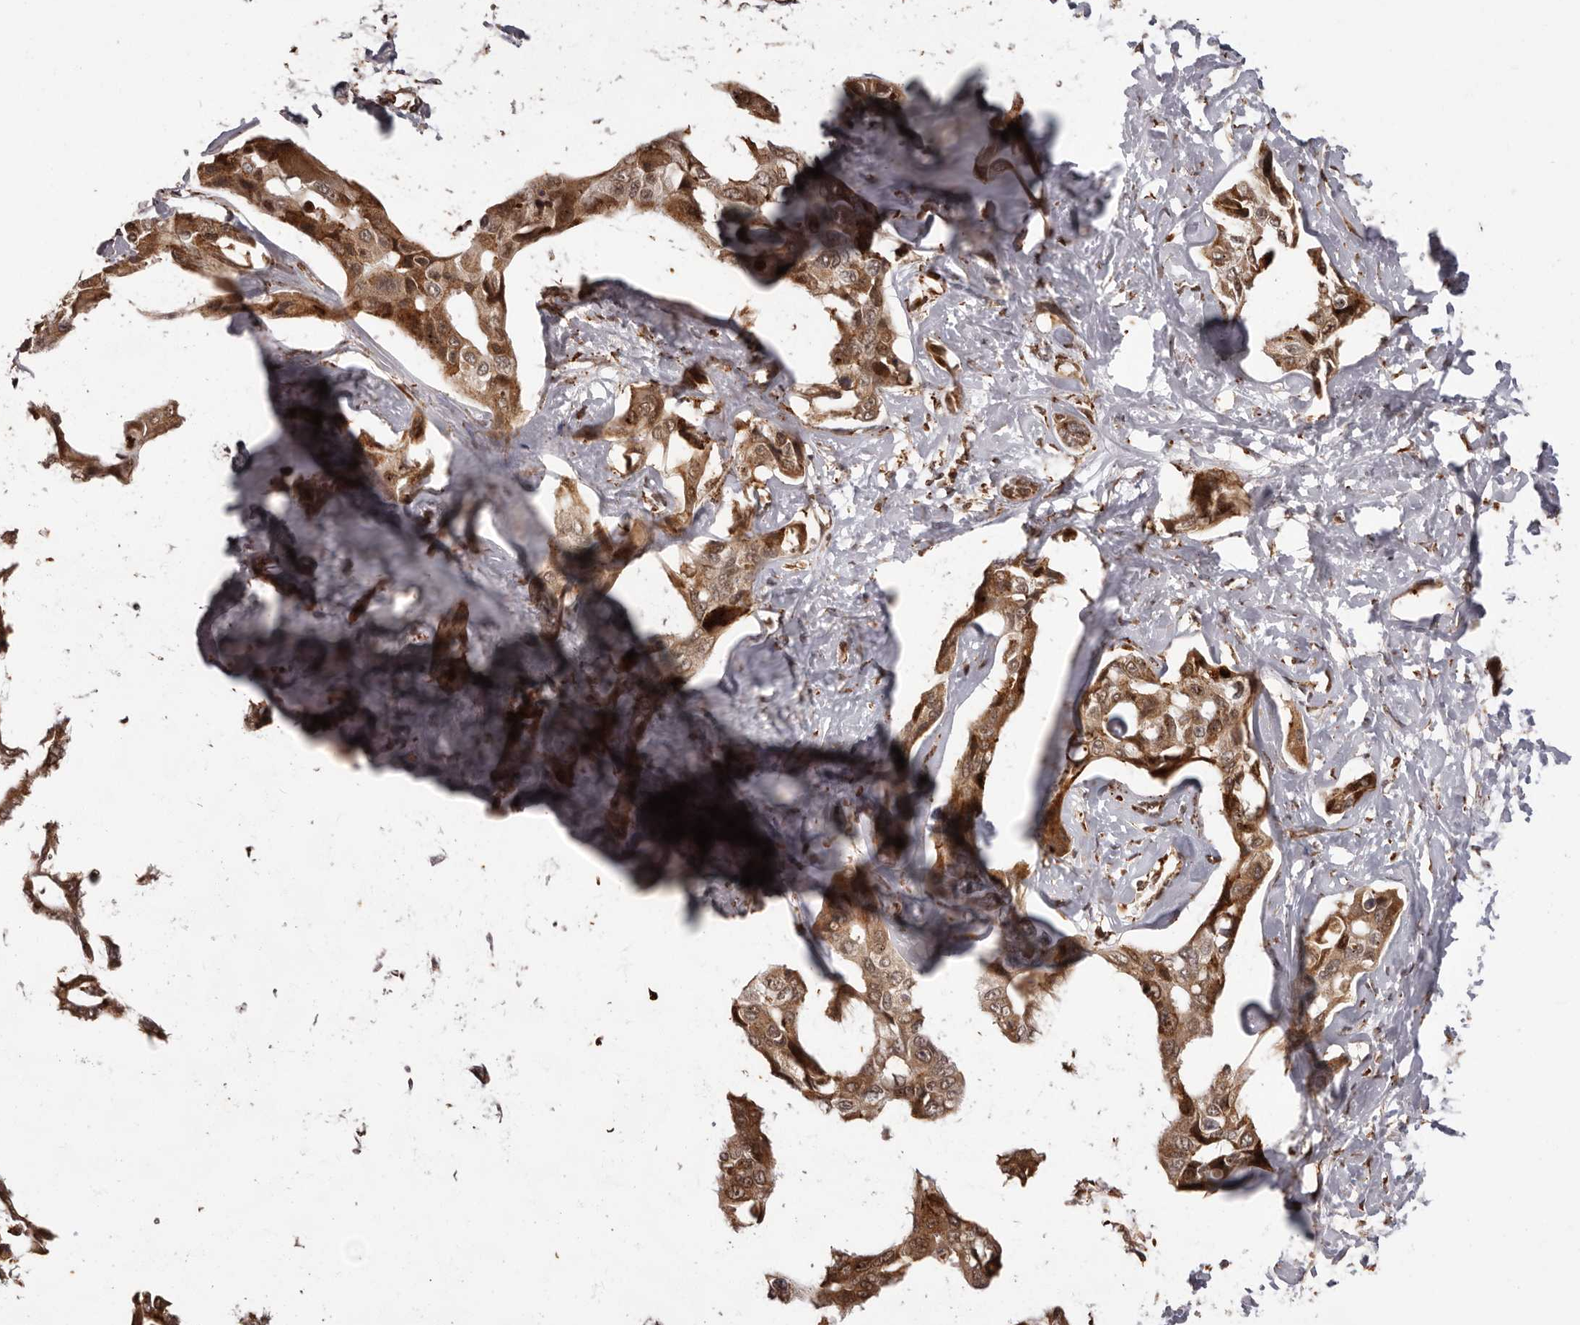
{"staining": {"intensity": "moderate", "quantity": ">75%", "location": "cytoplasmic/membranous"}, "tissue": "liver cancer", "cell_type": "Tumor cells", "image_type": "cancer", "snomed": [{"axis": "morphology", "description": "Cholangiocarcinoma"}, {"axis": "topography", "description": "Liver"}], "caption": "Approximately >75% of tumor cells in liver cancer (cholangiocarcinoma) exhibit moderate cytoplasmic/membranous protein positivity as visualized by brown immunohistochemical staining.", "gene": "IL32", "patient": {"sex": "male", "age": 59}}